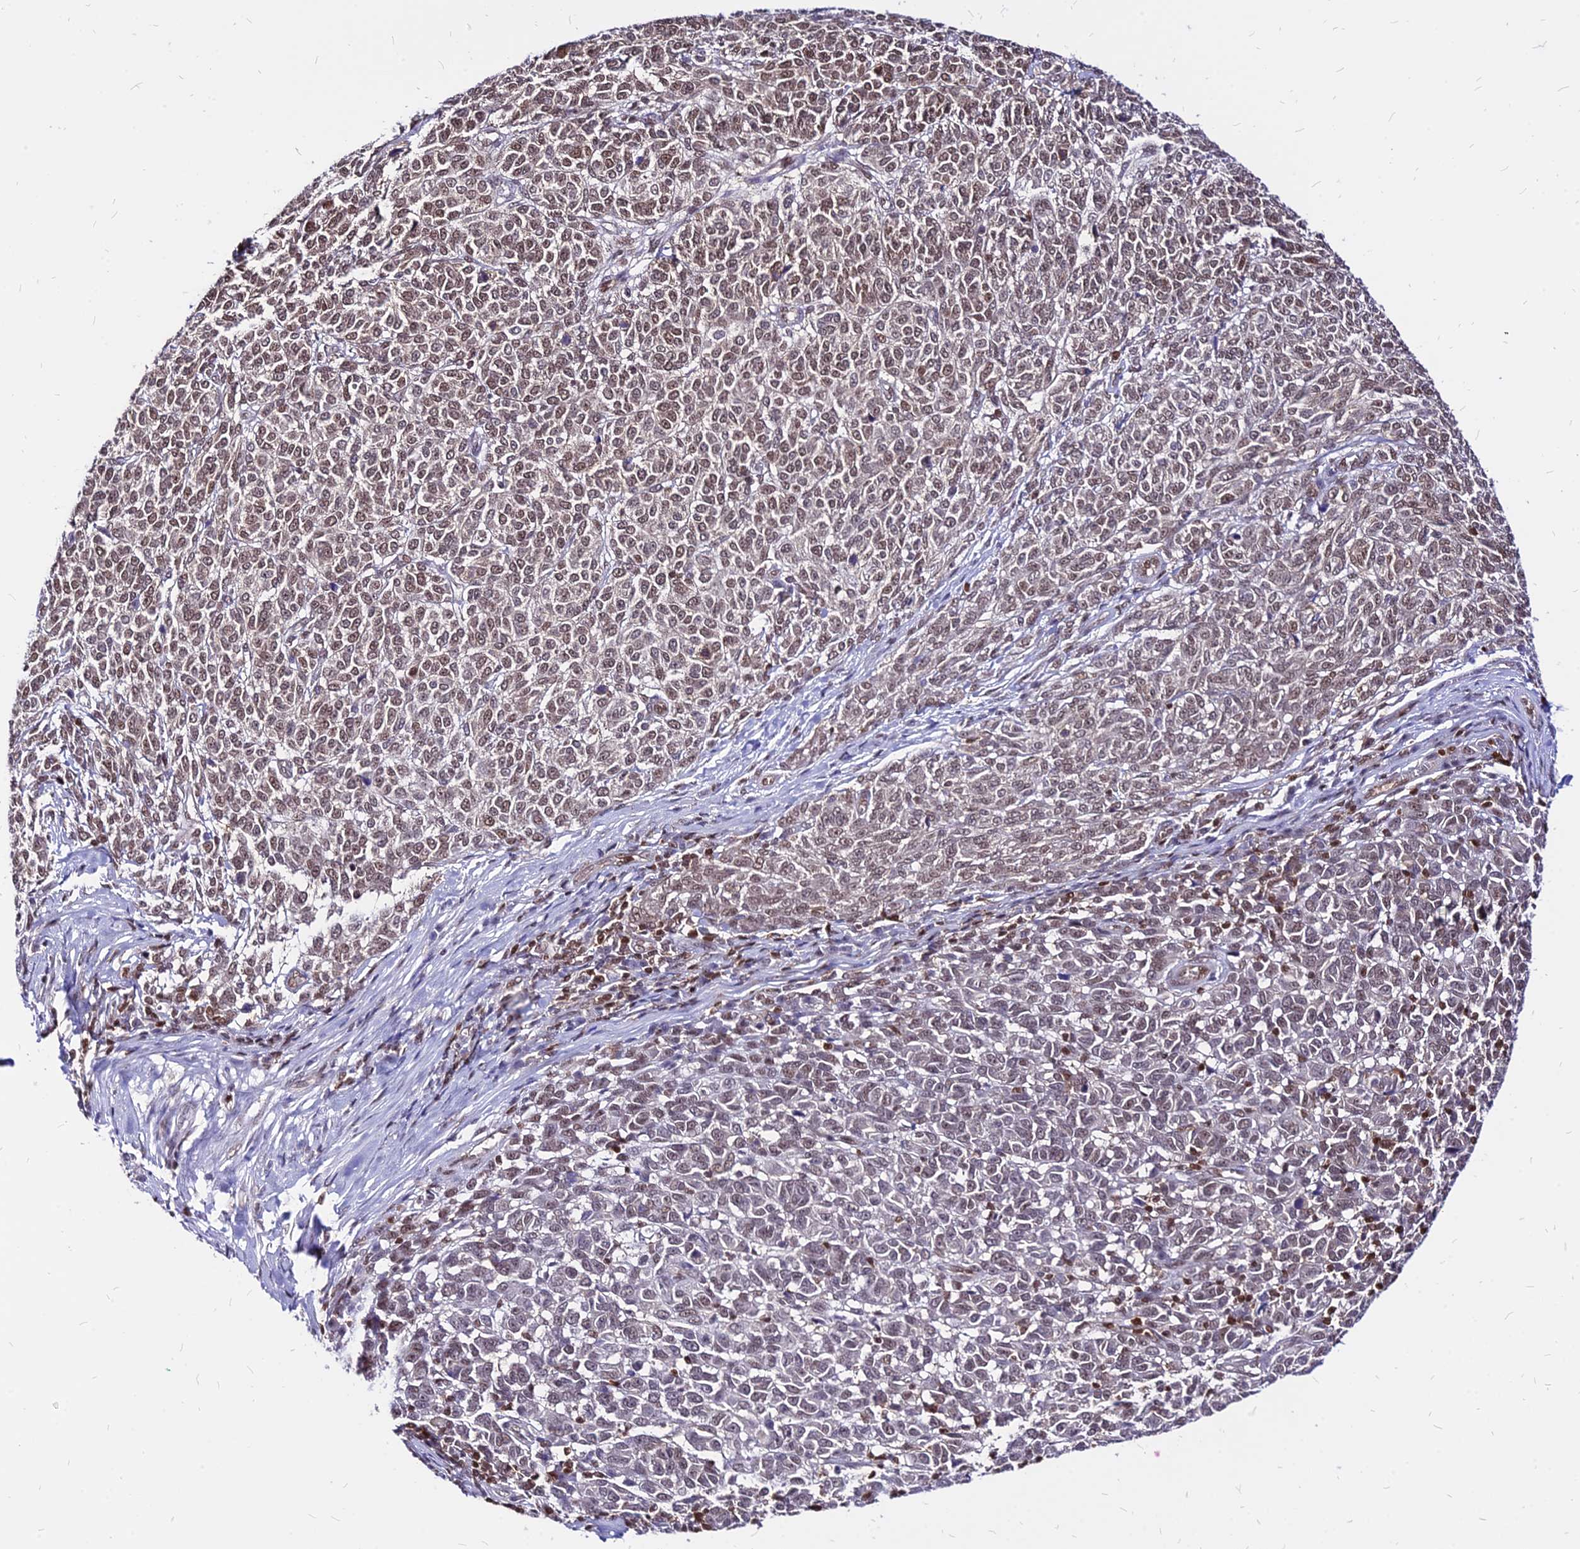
{"staining": {"intensity": "moderate", "quantity": "25%-75%", "location": "nuclear"}, "tissue": "melanoma", "cell_type": "Tumor cells", "image_type": "cancer", "snomed": [{"axis": "morphology", "description": "Malignant melanoma, NOS"}, {"axis": "topography", "description": "Skin"}], "caption": "The histopathology image reveals immunohistochemical staining of malignant melanoma. There is moderate nuclear positivity is seen in approximately 25%-75% of tumor cells. The protein of interest is shown in brown color, while the nuclei are stained blue.", "gene": "PAXX", "patient": {"sex": "male", "age": 49}}